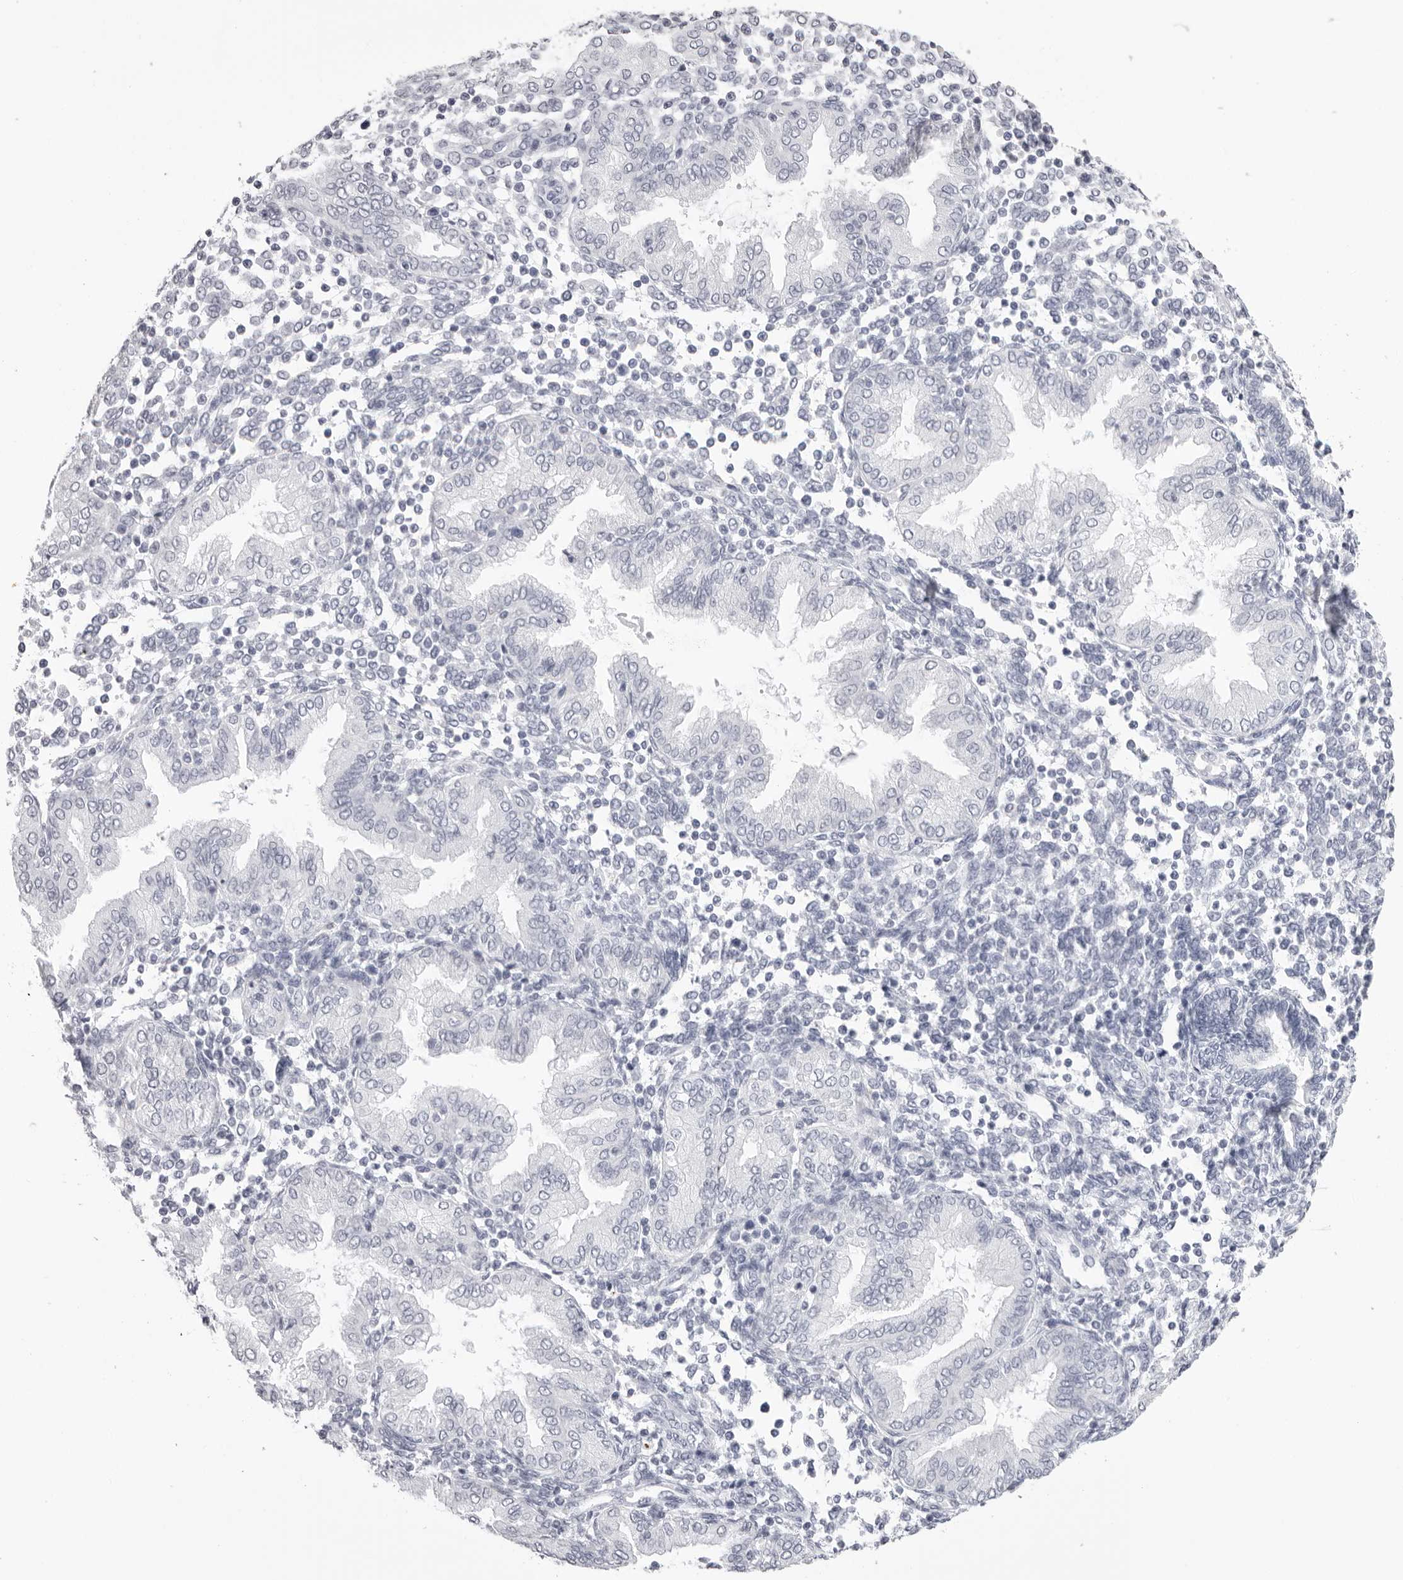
{"staining": {"intensity": "negative", "quantity": "none", "location": "none"}, "tissue": "endometrium", "cell_type": "Cells in endometrial stroma", "image_type": "normal", "snomed": [{"axis": "morphology", "description": "Normal tissue, NOS"}, {"axis": "topography", "description": "Endometrium"}], "caption": "High magnification brightfield microscopy of benign endometrium stained with DAB (3,3'-diaminobenzidine) (brown) and counterstained with hematoxylin (blue): cells in endometrial stroma show no significant positivity. (Brightfield microscopy of DAB IHC at high magnification).", "gene": "RHO", "patient": {"sex": "female", "age": 53}}